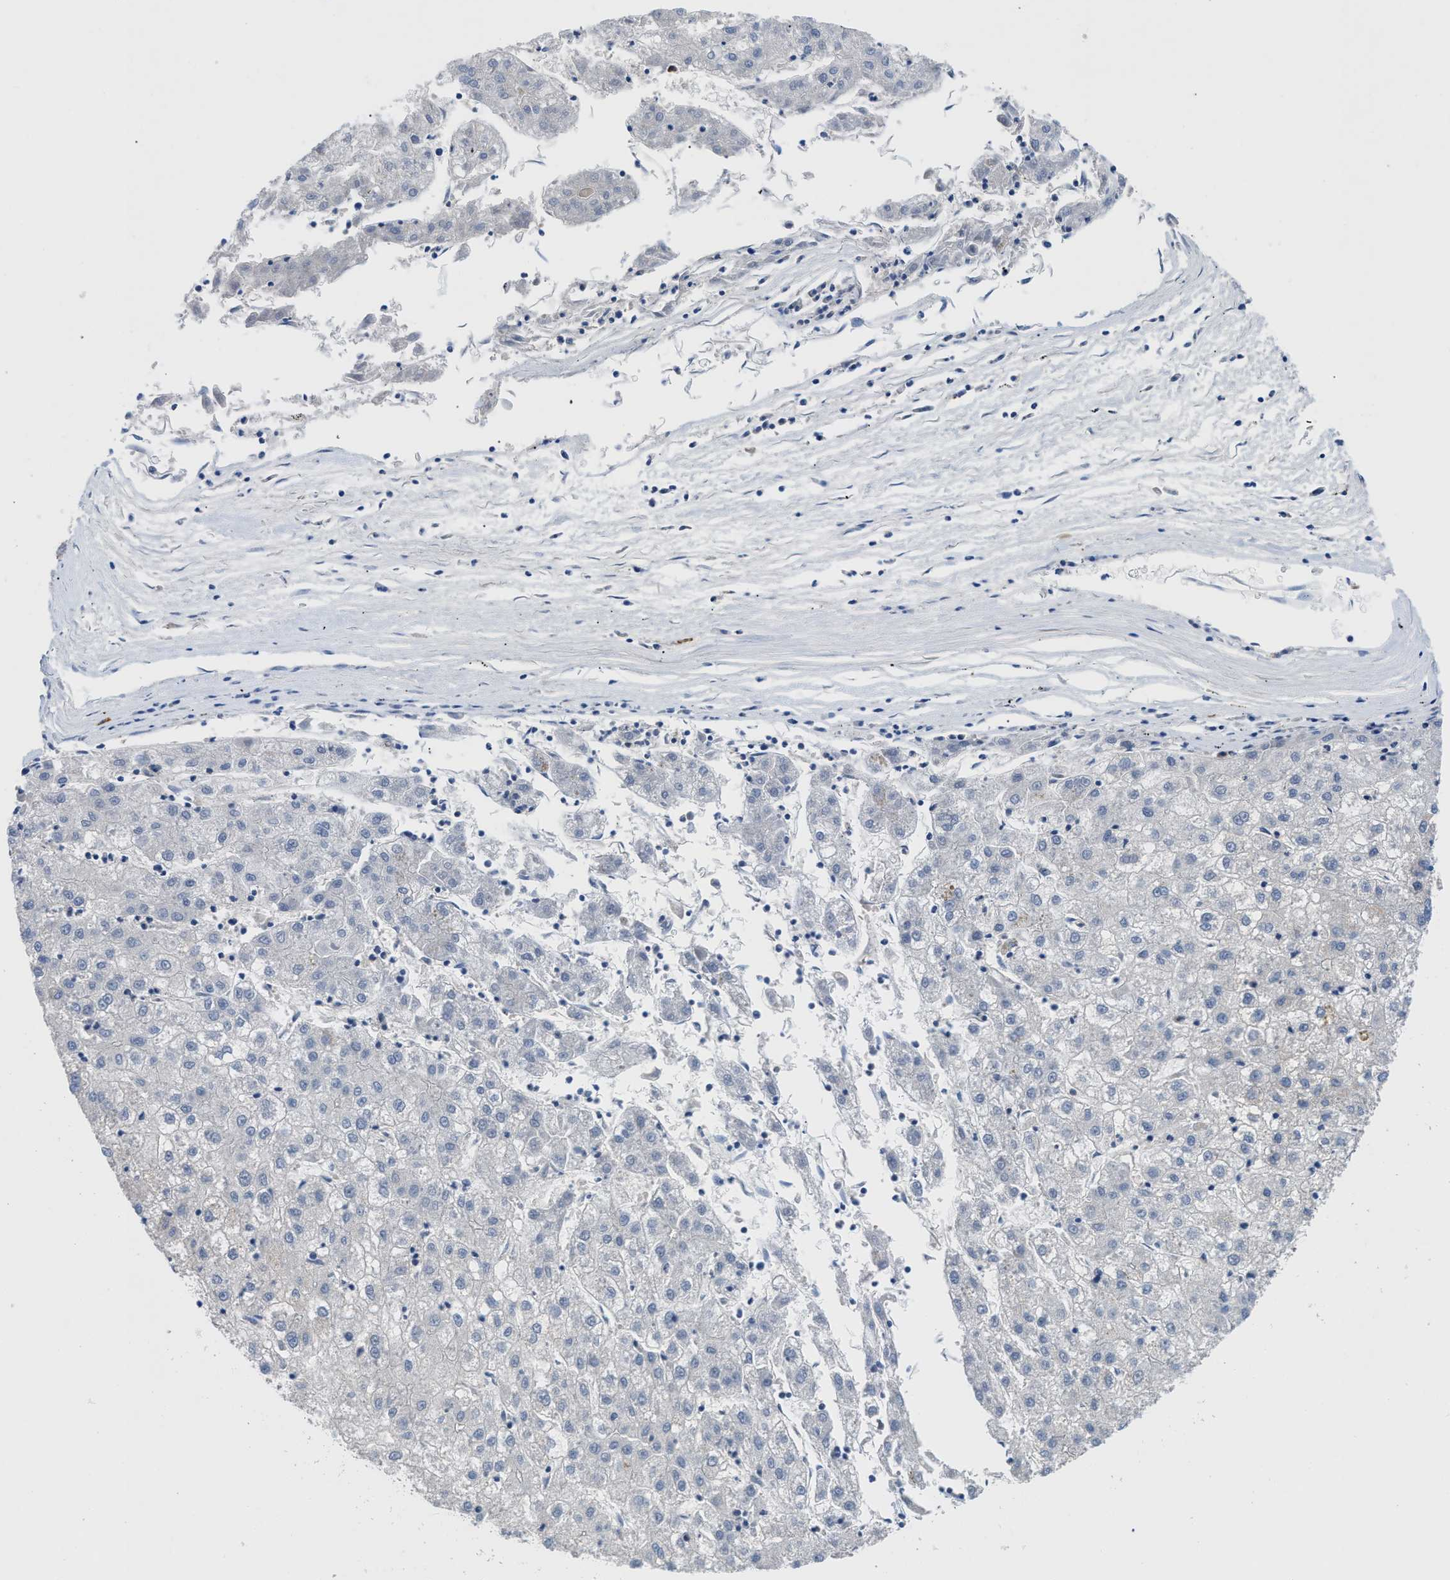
{"staining": {"intensity": "negative", "quantity": "none", "location": "none"}, "tissue": "liver cancer", "cell_type": "Tumor cells", "image_type": "cancer", "snomed": [{"axis": "morphology", "description": "Carcinoma, Hepatocellular, NOS"}, {"axis": "topography", "description": "Liver"}], "caption": "A micrograph of hepatocellular carcinoma (liver) stained for a protein exhibits no brown staining in tumor cells.", "gene": "OR9K2", "patient": {"sex": "male", "age": 72}}